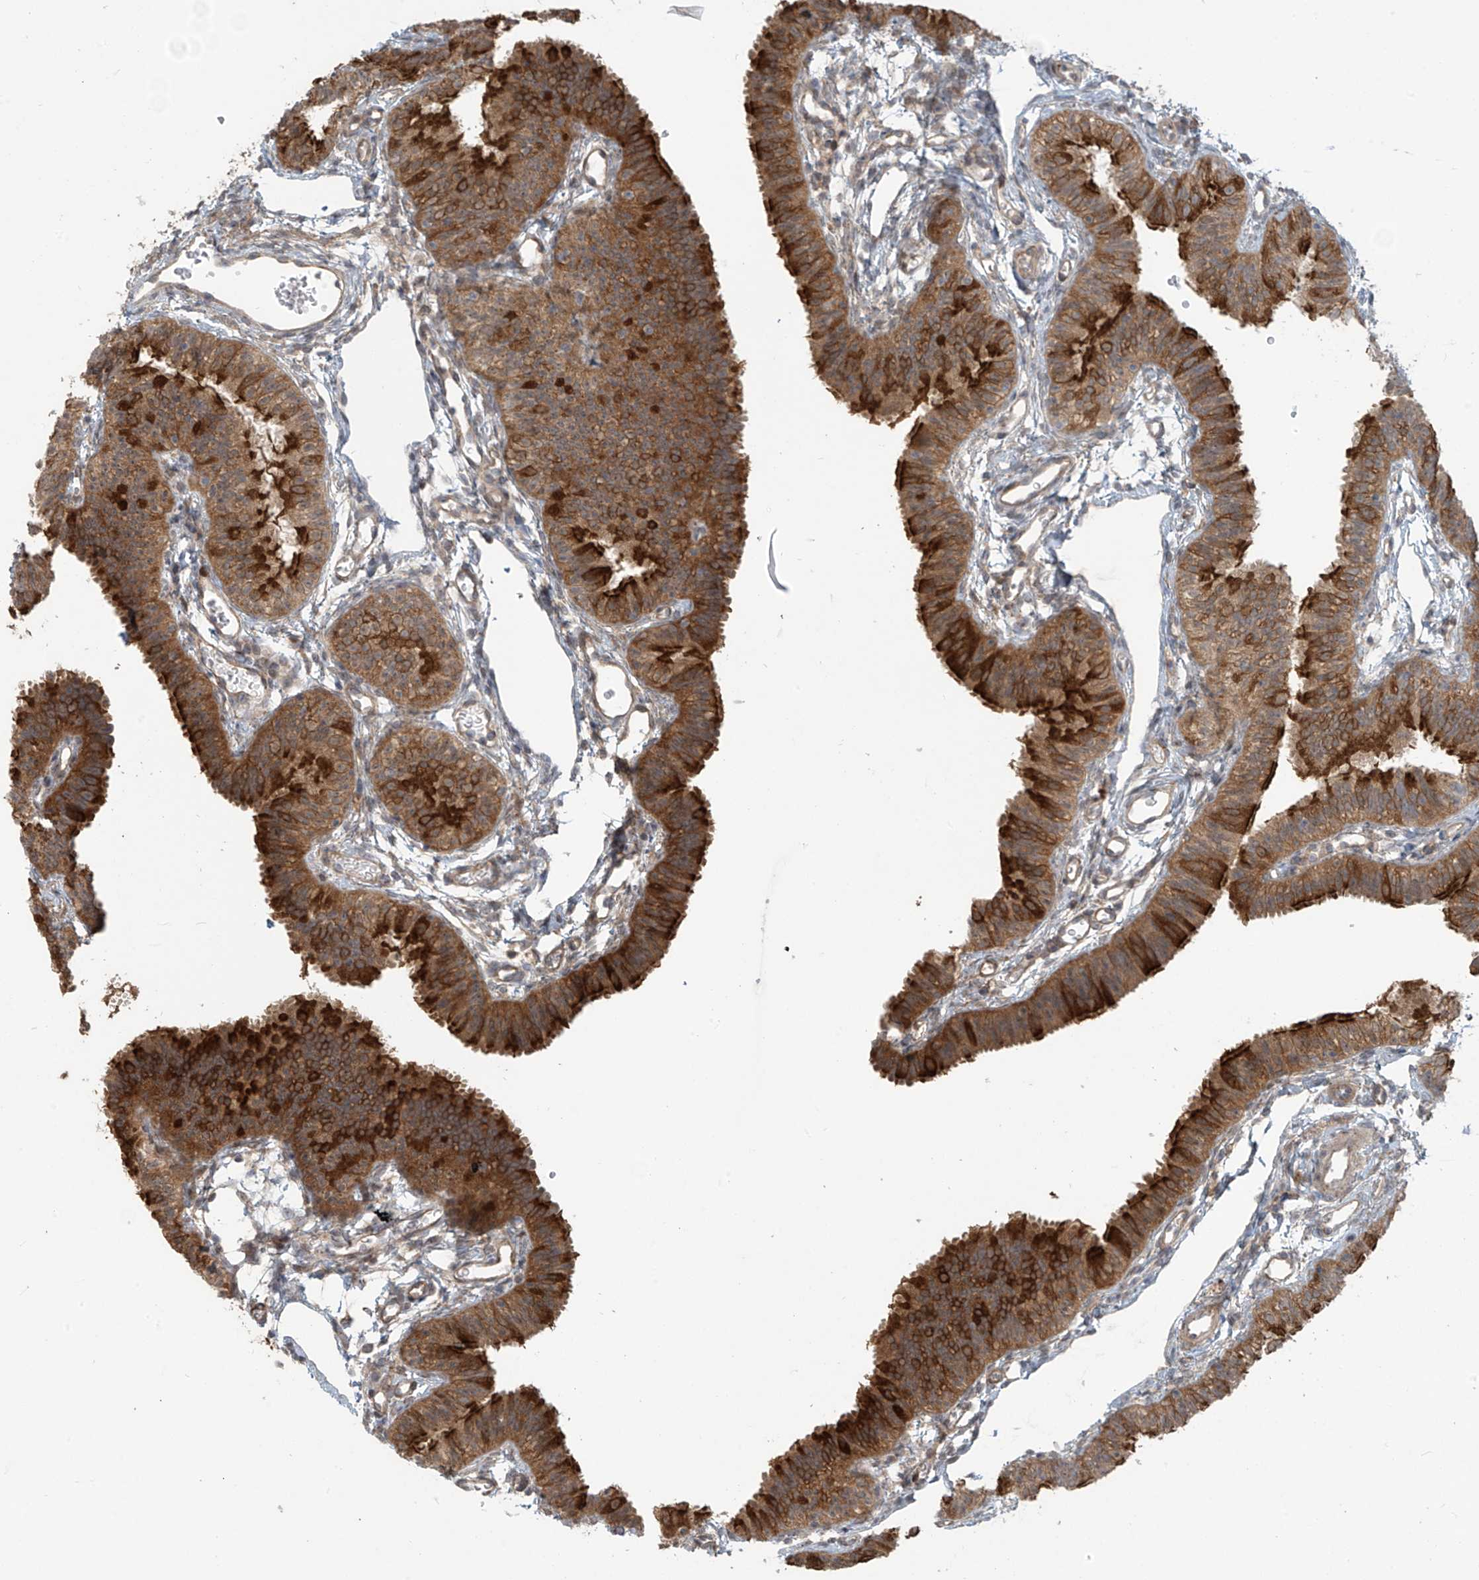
{"staining": {"intensity": "strong", "quantity": ">75%", "location": "cytoplasmic/membranous"}, "tissue": "fallopian tube", "cell_type": "Glandular cells", "image_type": "normal", "snomed": [{"axis": "morphology", "description": "Normal tissue, NOS"}, {"axis": "topography", "description": "Fallopian tube"}], "caption": "Strong cytoplasmic/membranous staining is appreciated in approximately >75% of glandular cells in normal fallopian tube.", "gene": "KATNIP", "patient": {"sex": "female", "age": 35}}